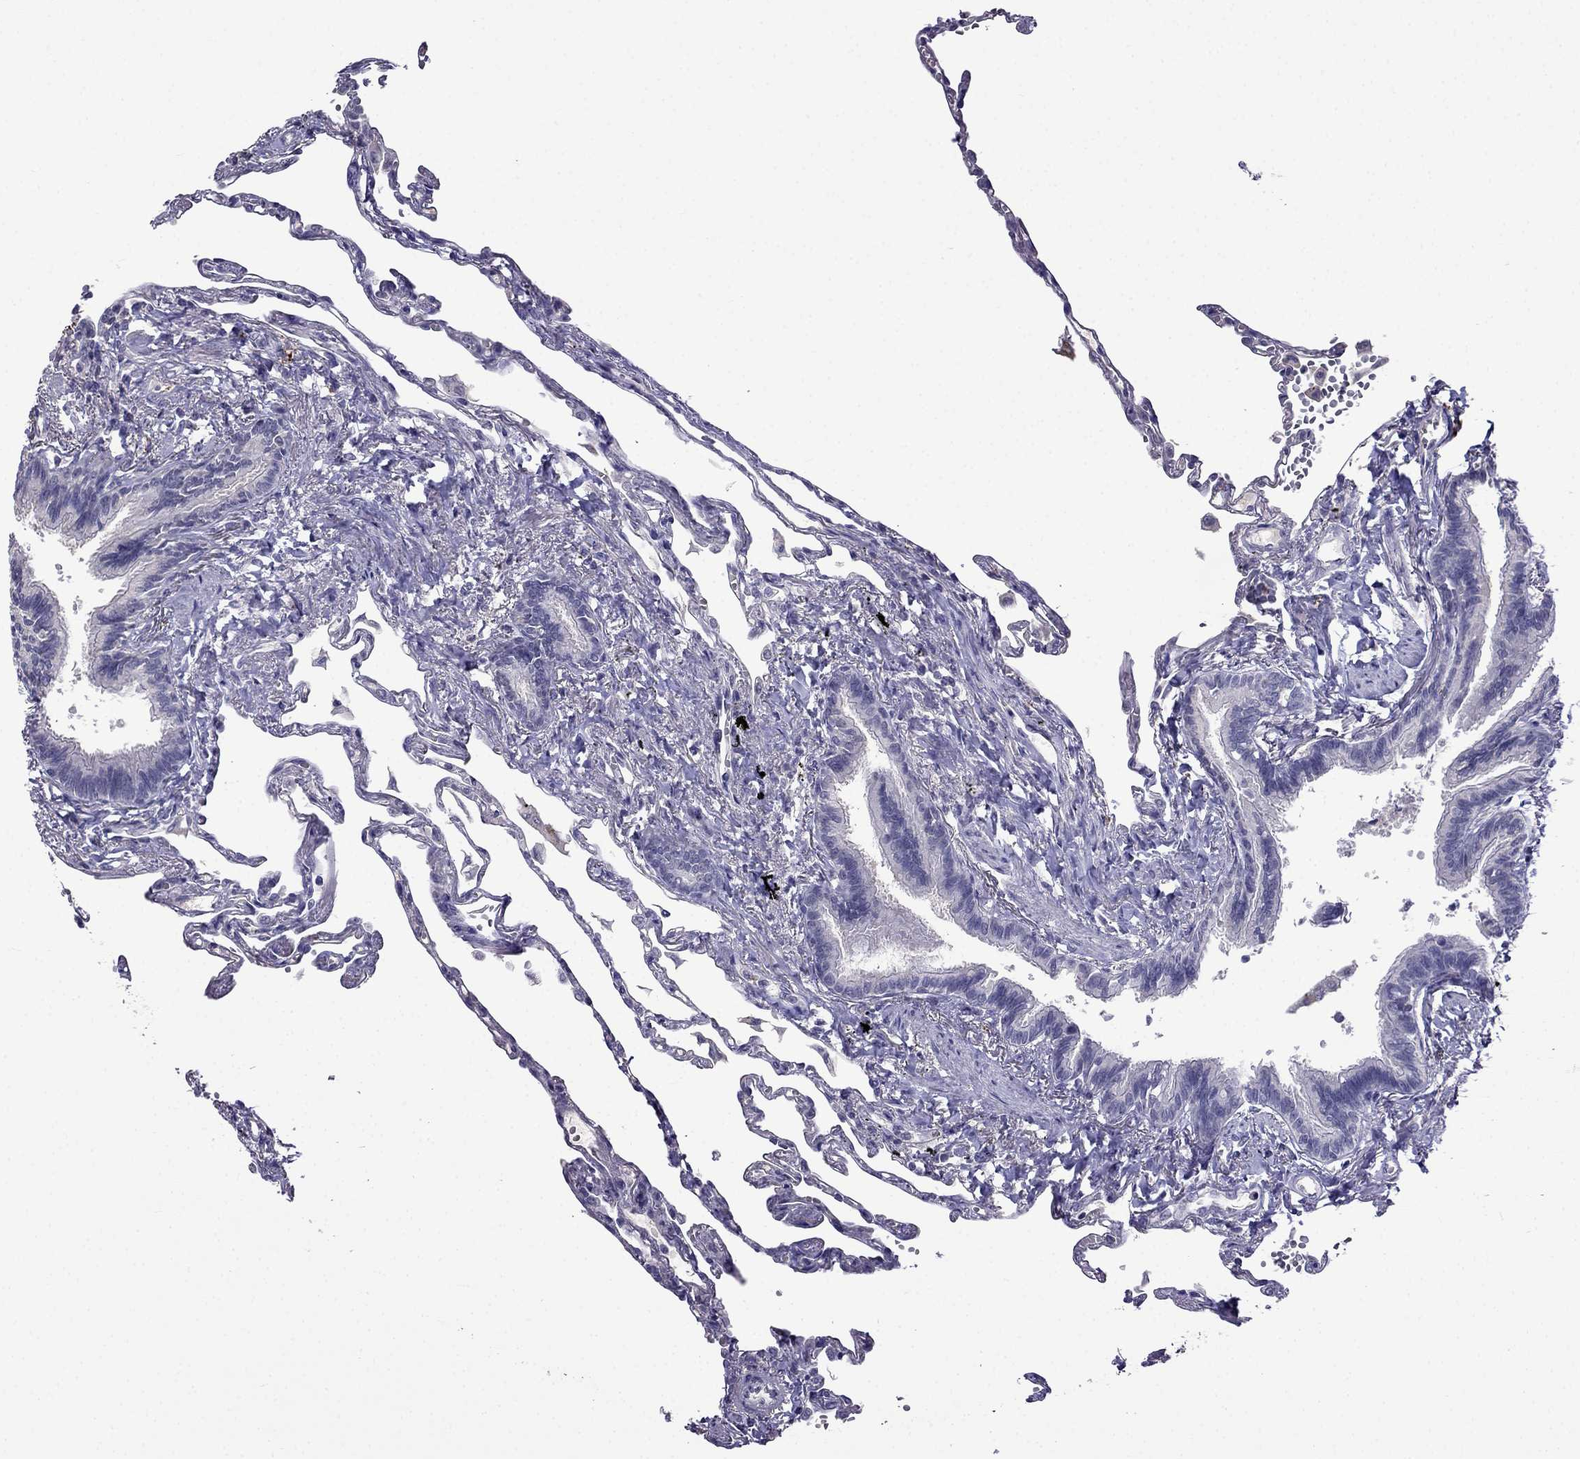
{"staining": {"intensity": "negative", "quantity": "none", "location": "none"}, "tissue": "lung", "cell_type": "Alveolar cells", "image_type": "normal", "snomed": [{"axis": "morphology", "description": "Normal tissue, NOS"}, {"axis": "topography", "description": "Lung"}], "caption": "Alveolar cells show no significant staining in benign lung.", "gene": "AQP9", "patient": {"sex": "male", "age": 78}}